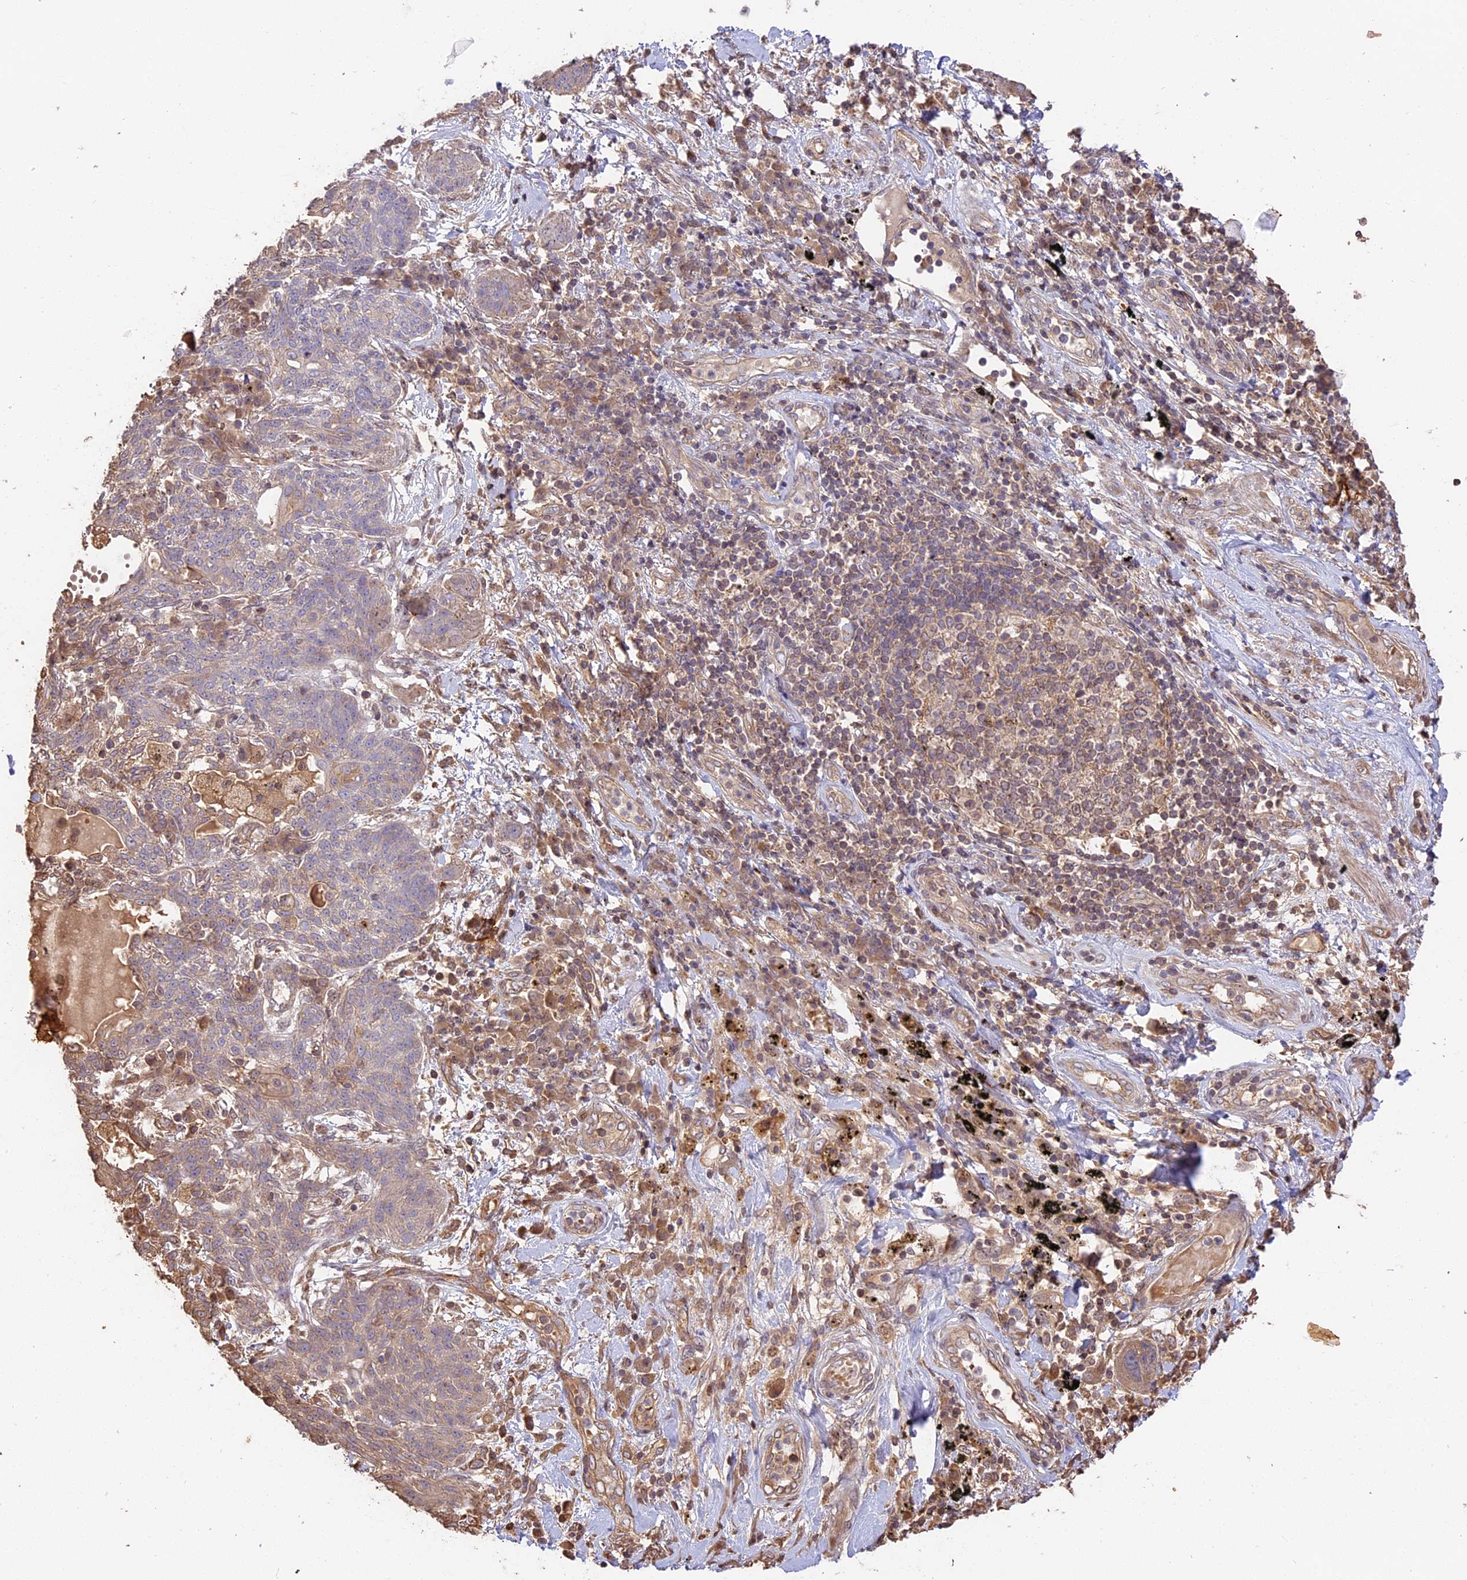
{"staining": {"intensity": "negative", "quantity": "none", "location": "none"}, "tissue": "lung cancer", "cell_type": "Tumor cells", "image_type": "cancer", "snomed": [{"axis": "morphology", "description": "Squamous cell carcinoma, NOS"}, {"axis": "topography", "description": "Lung"}], "caption": "Protein analysis of squamous cell carcinoma (lung) demonstrates no significant staining in tumor cells.", "gene": "PPP1R37", "patient": {"sex": "female", "age": 70}}